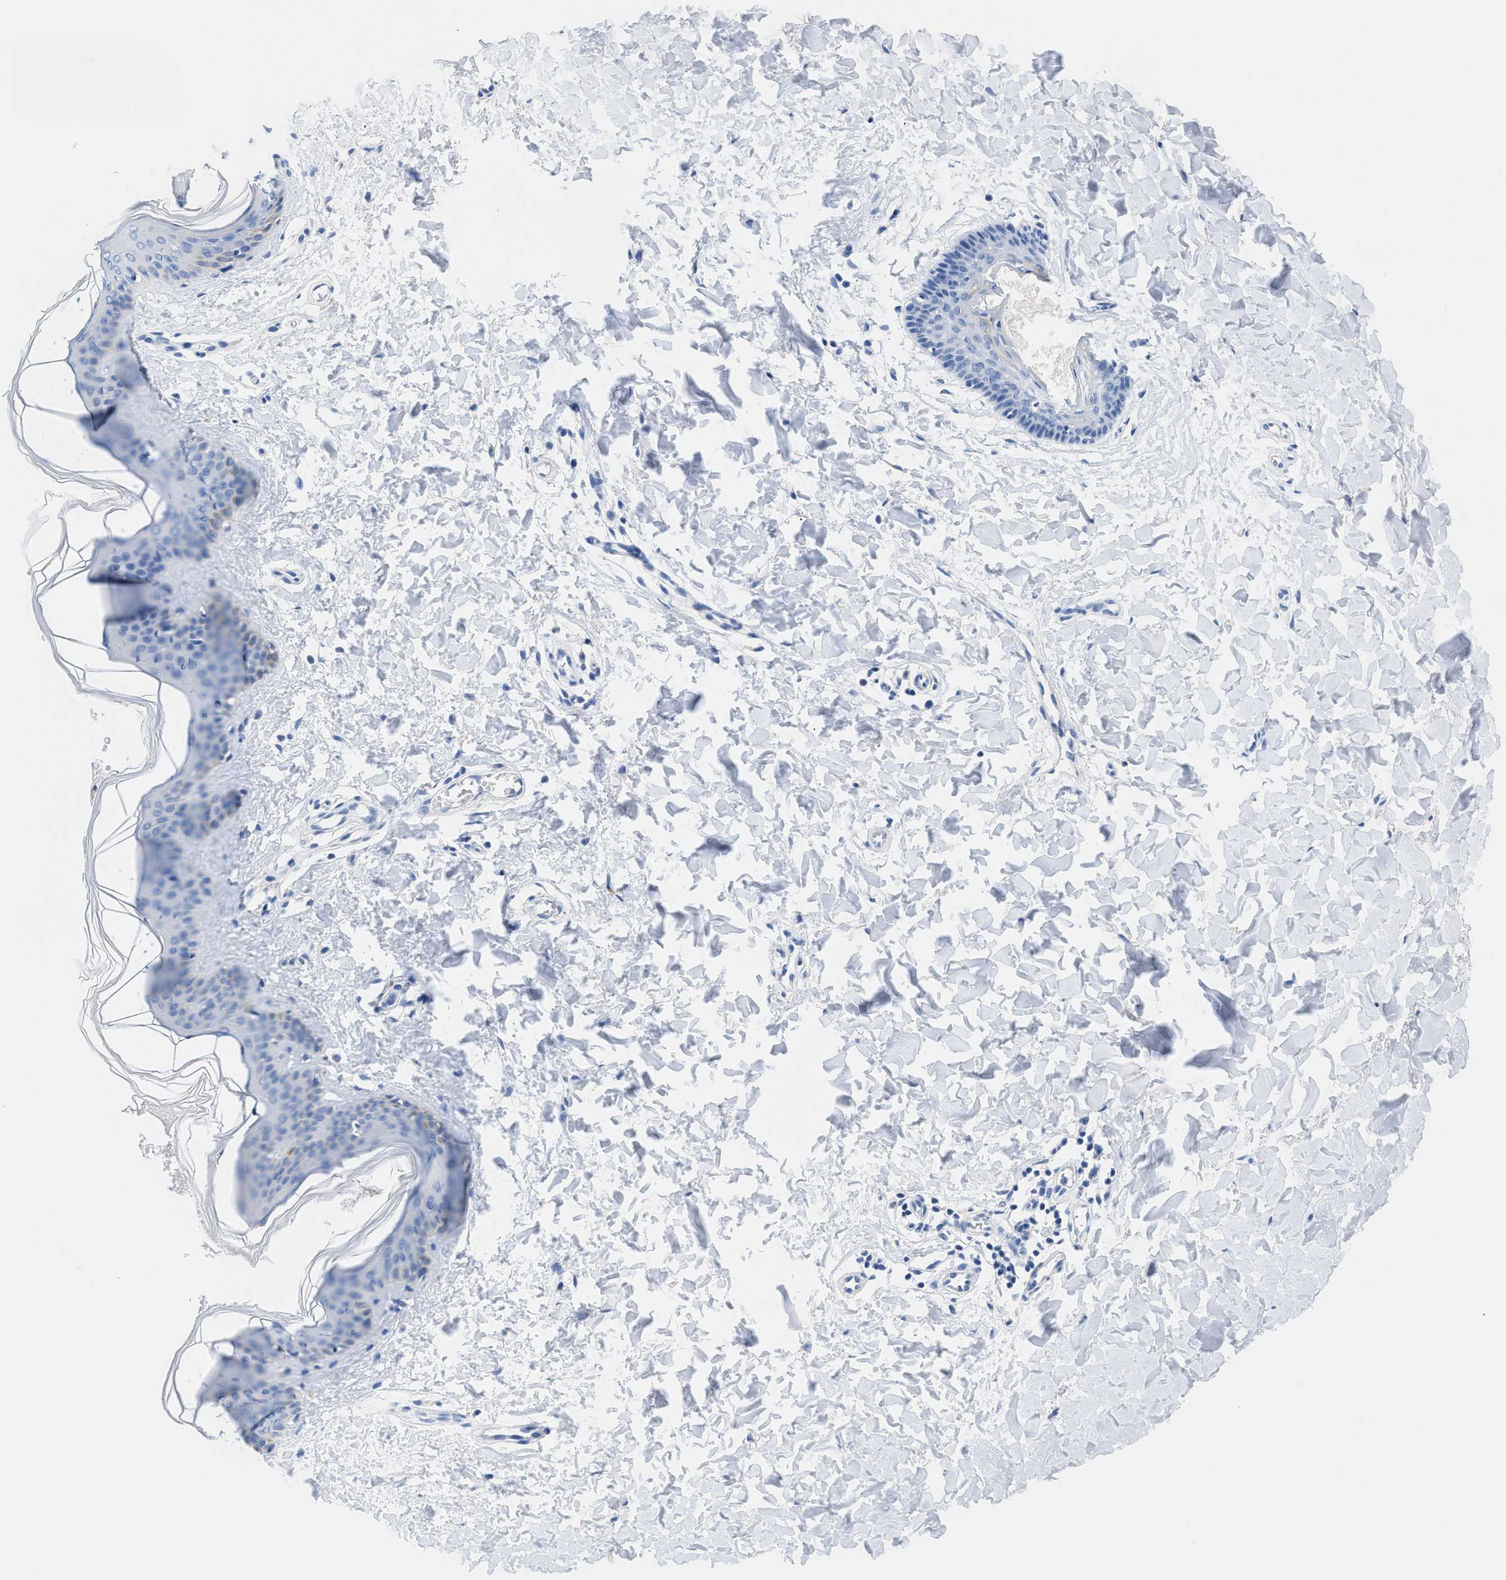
{"staining": {"intensity": "negative", "quantity": "none", "location": "none"}, "tissue": "skin", "cell_type": "Fibroblasts", "image_type": "normal", "snomed": [{"axis": "morphology", "description": "Normal tissue, NOS"}, {"axis": "topography", "description": "Skin"}], "caption": "High power microscopy photomicrograph of an immunohistochemistry micrograph of unremarkable skin, revealing no significant staining in fibroblasts.", "gene": "SLFN13", "patient": {"sex": "female", "age": 17}}